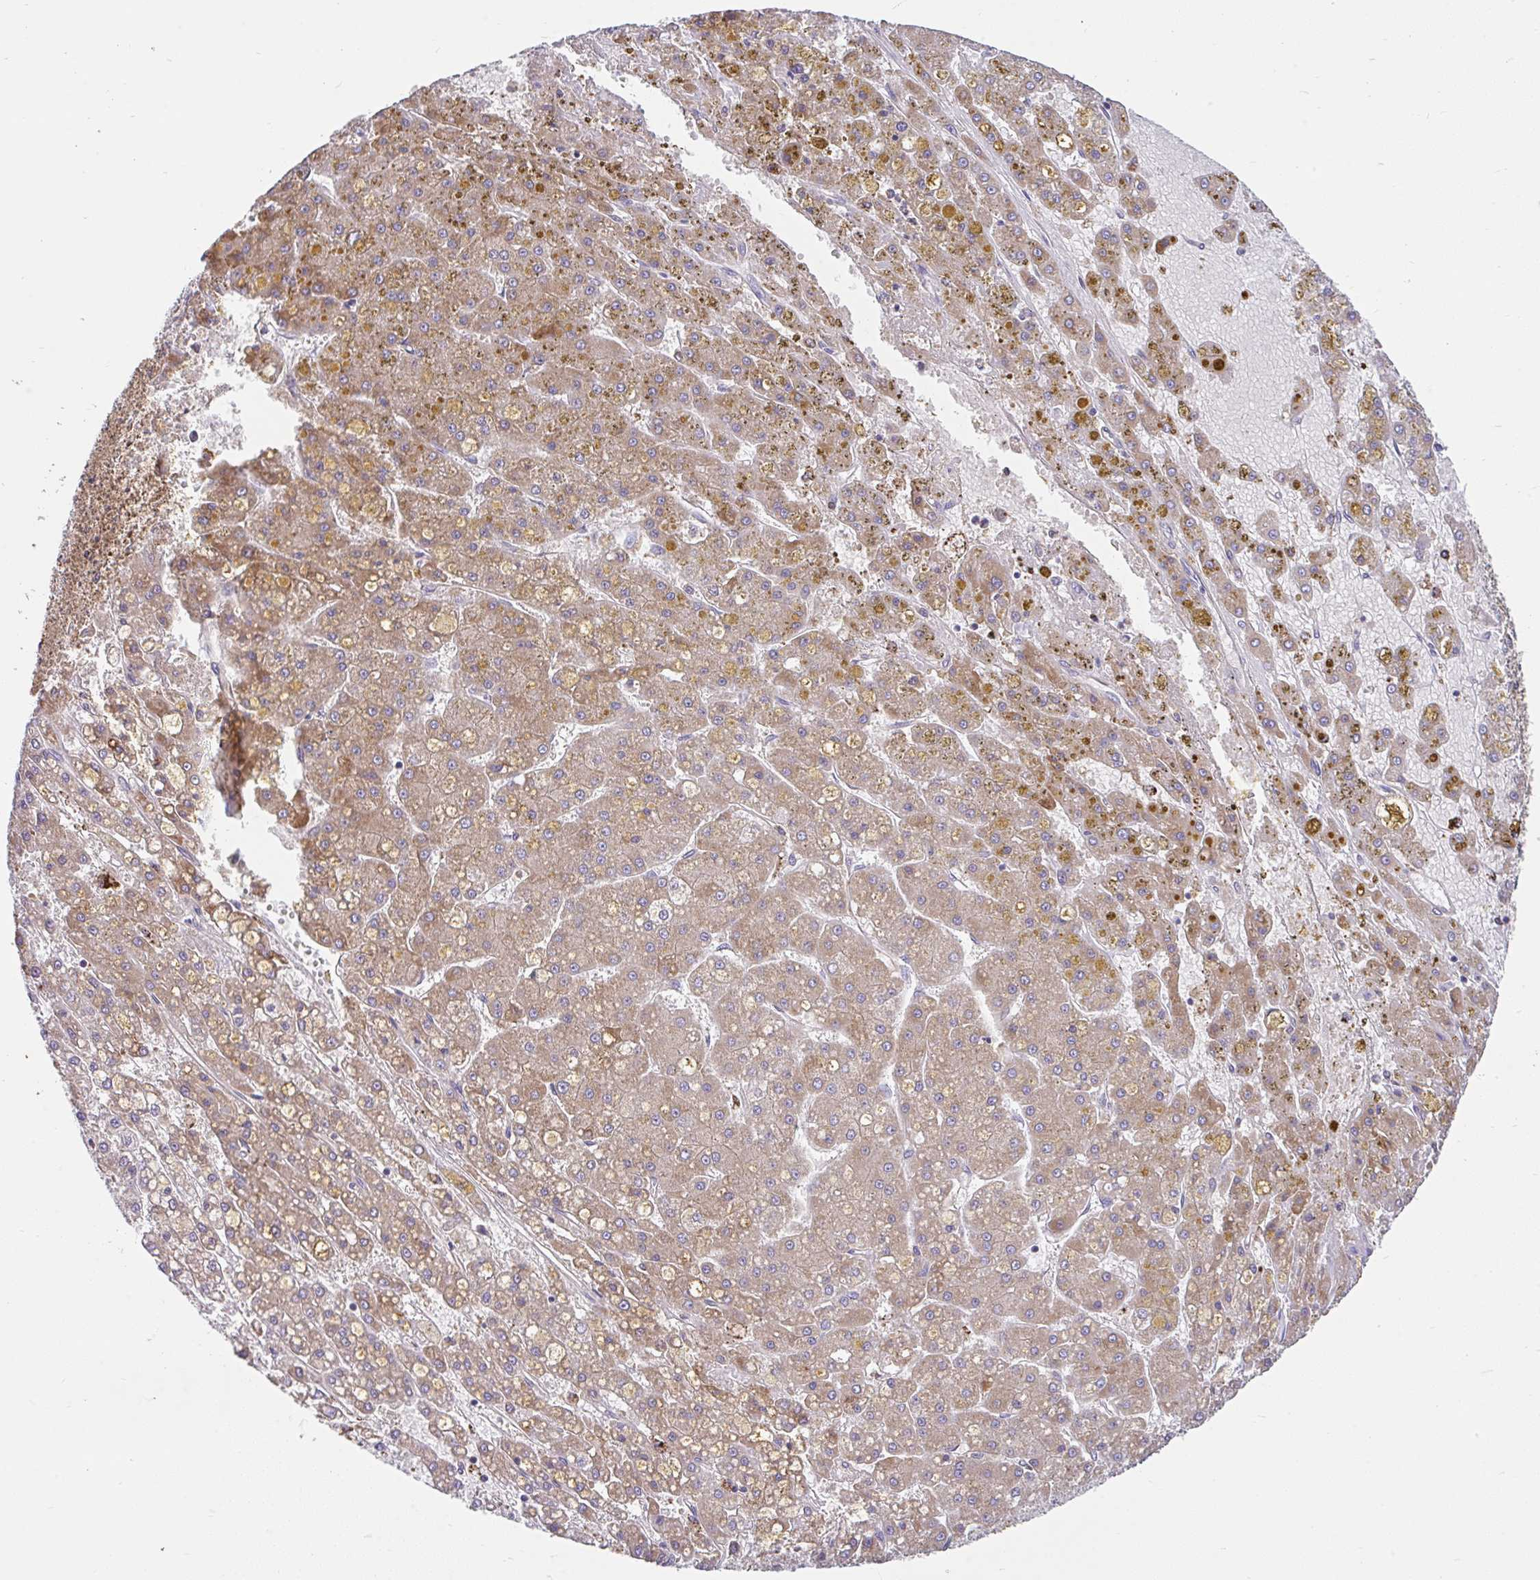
{"staining": {"intensity": "moderate", "quantity": "25%-75%", "location": "cytoplasmic/membranous"}, "tissue": "liver cancer", "cell_type": "Tumor cells", "image_type": "cancer", "snomed": [{"axis": "morphology", "description": "Carcinoma, Hepatocellular, NOS"}, {"axis": "topography", "description": "Liver"}], "caption": "Moderate cytoplasmic/membranous staining for a protein is present in approximately 25%-75% of tumor cells of hepatocellular carcinoma (liver) using IHC.", "gene": "RALBP1", "patient": {"sex": "male", "age": 67}}